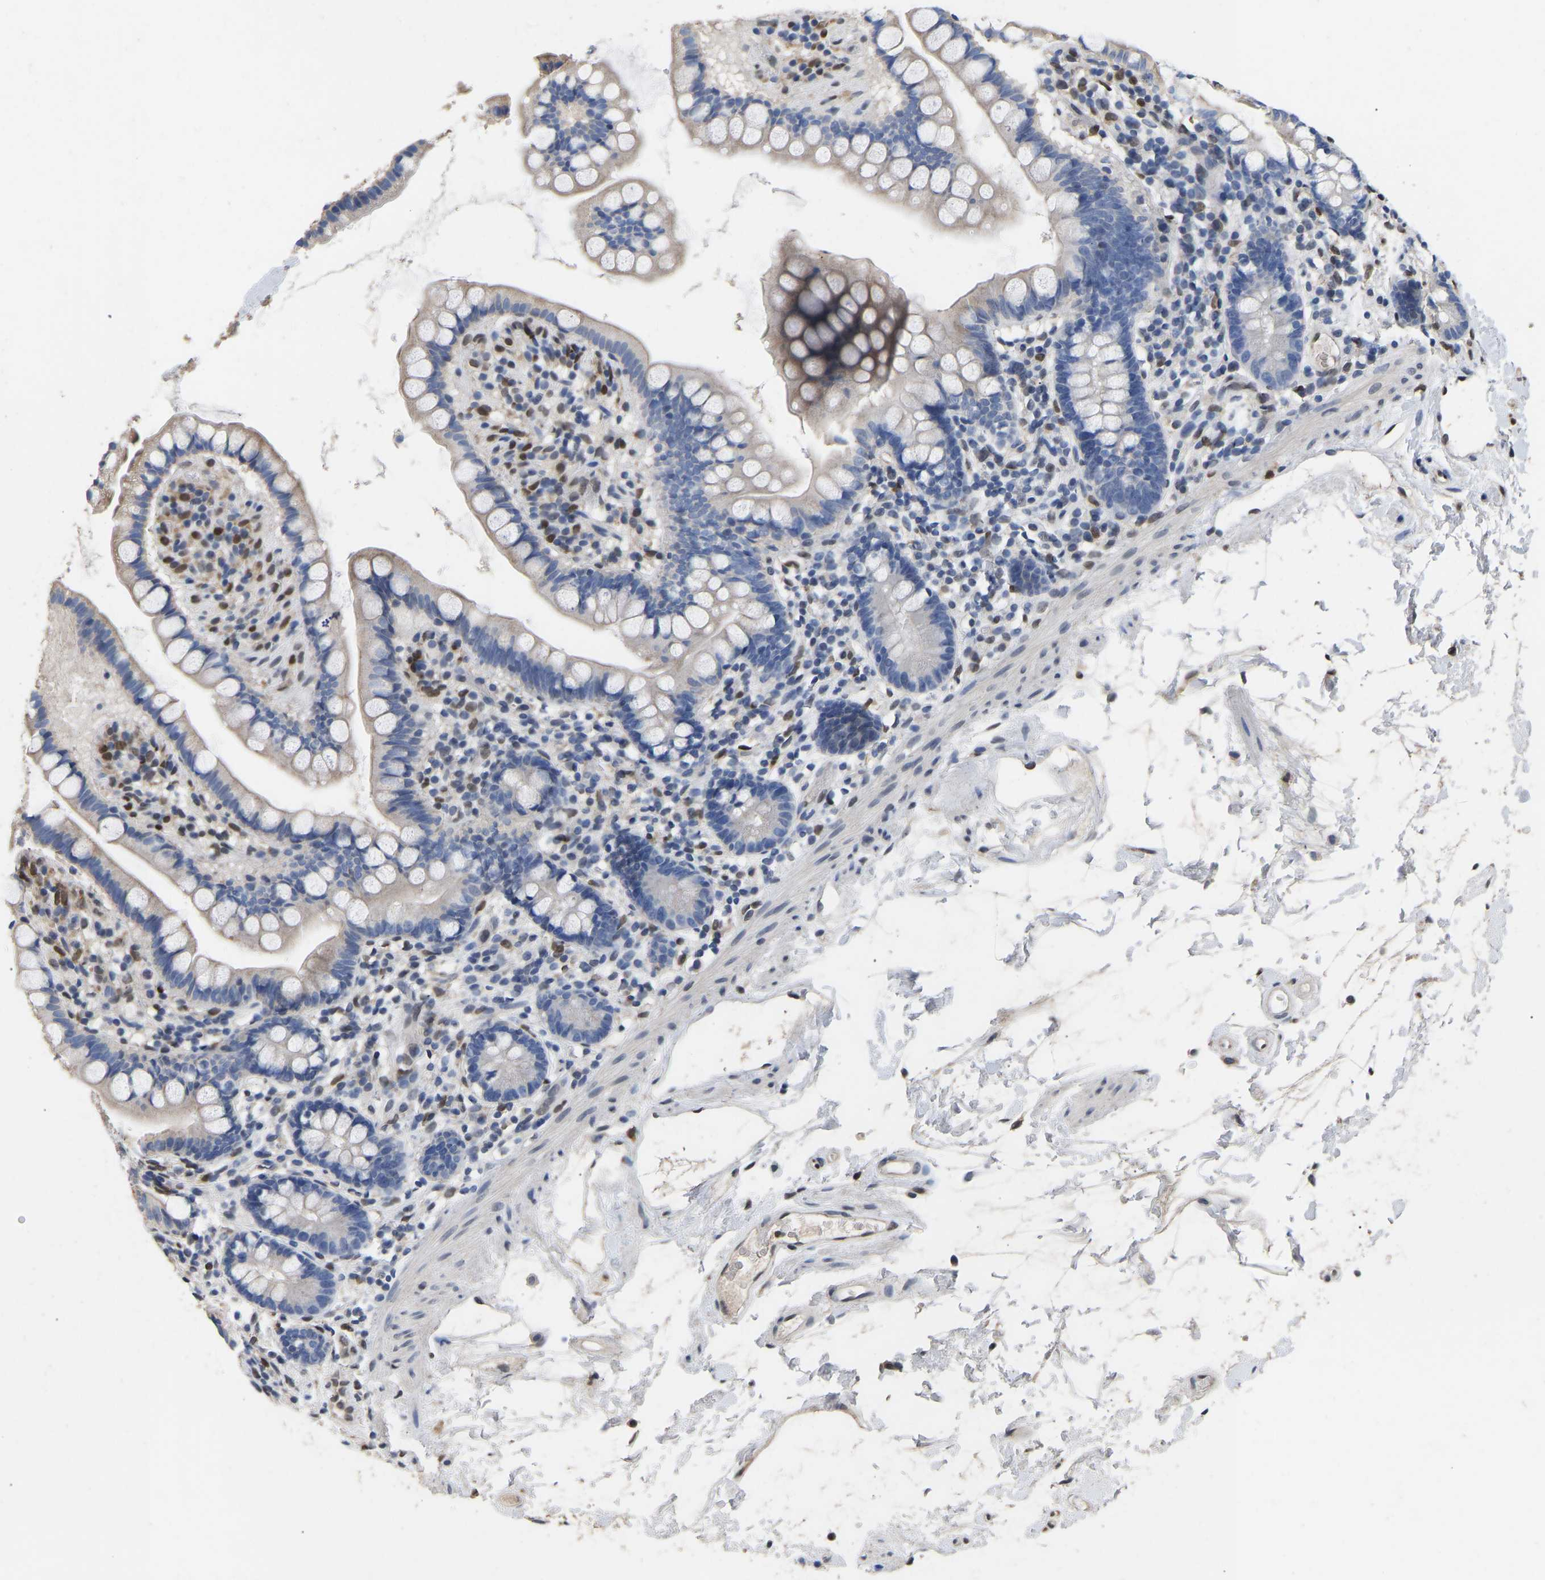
{"staining": {"intensity": "negative", "quantity": "none", "location": "none"}, "tissue": "small intestine", "cell_type": "Glandular cells", "image_type": "normal", "snomed": [{"axis": "morphology", "description": "Normal tissue, NOS"}, {"axis": "topography", "description": "Small intestine"}], "caption": "The micrograph exhibits no significant positivity in glandular cells of small intestine. (DAB immunohistochemistry (IHC) visualized using brightfield microscopy, high magnification).", "gene": "QKI", "patient": {"sex": "female", "age": 84}}